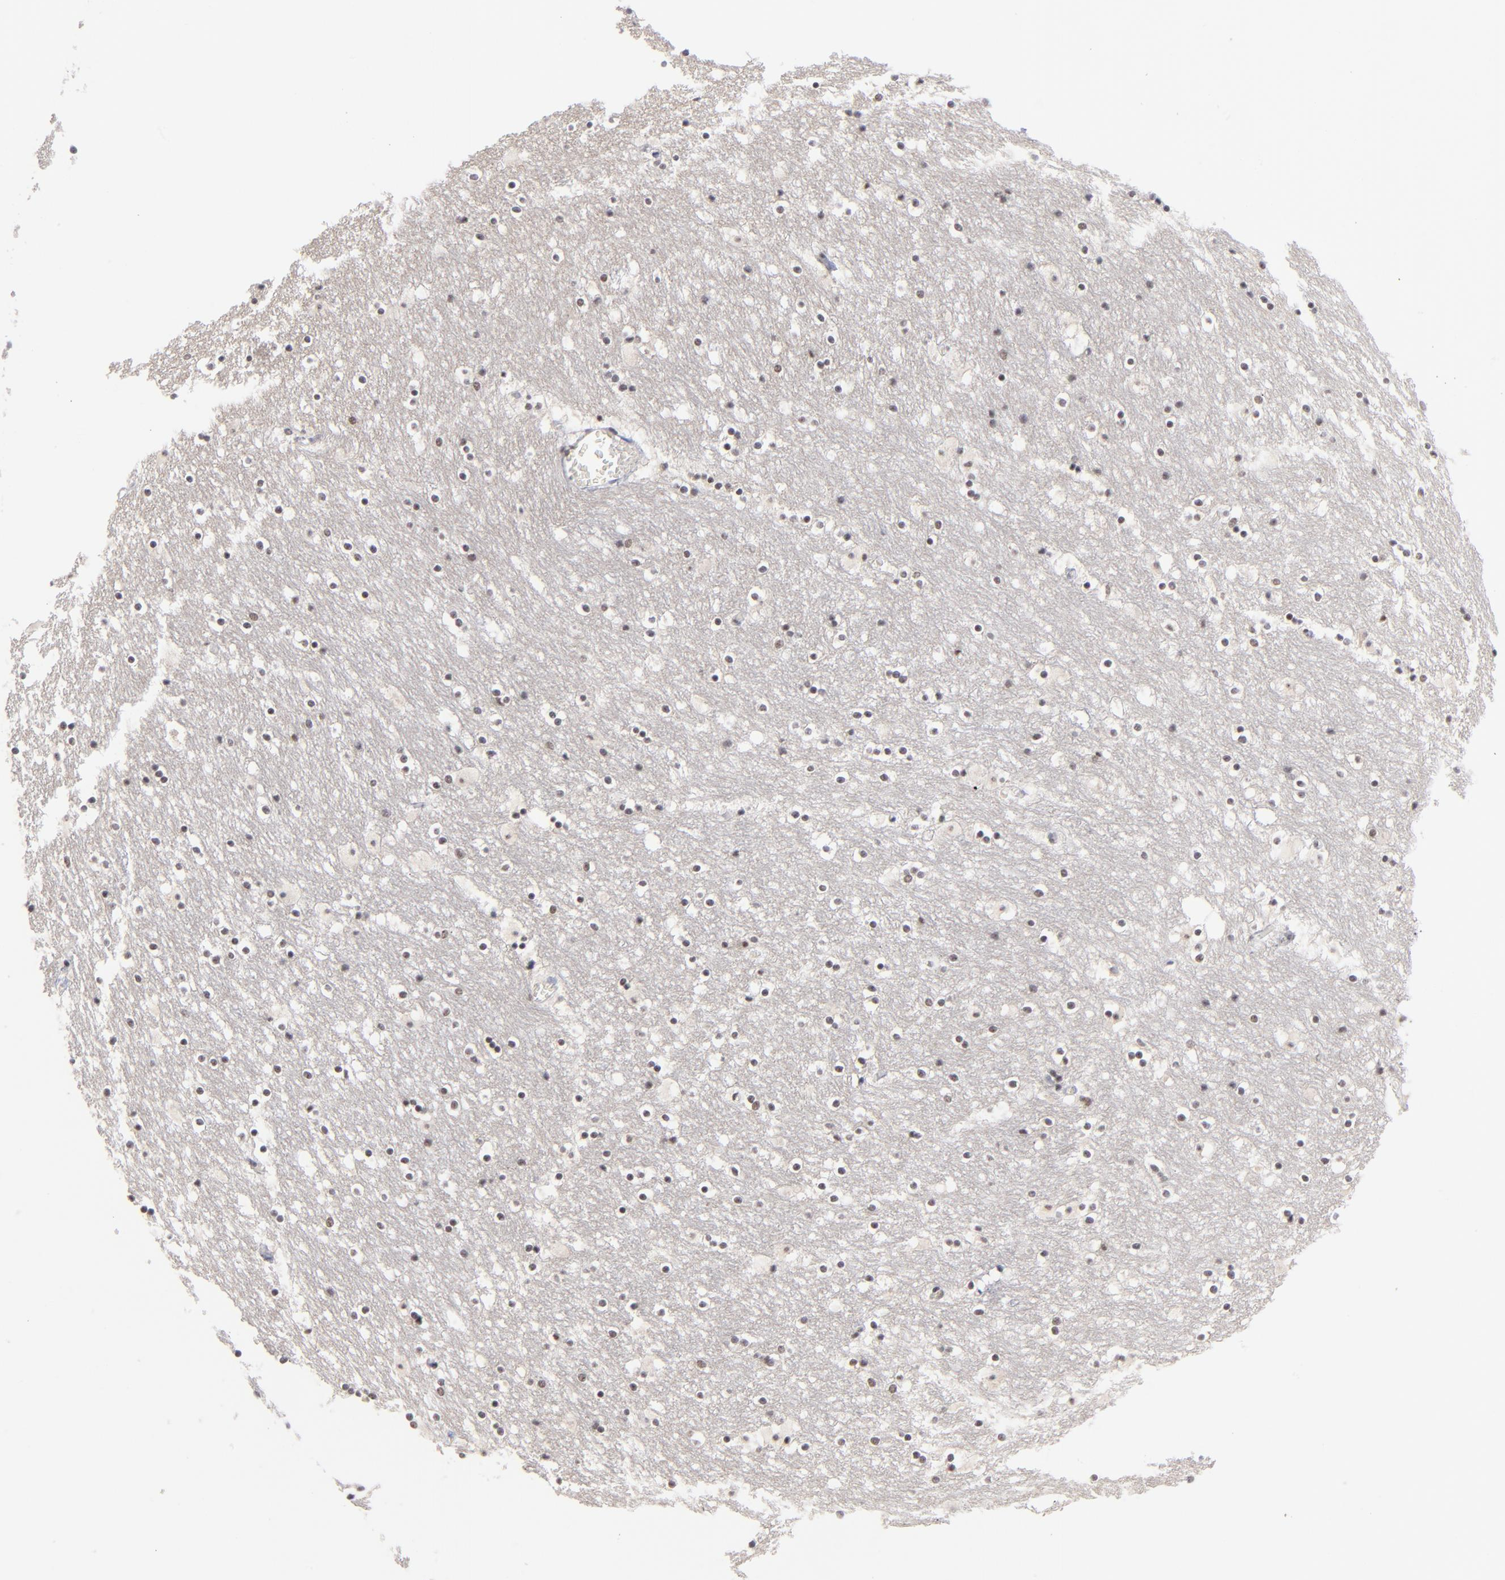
{"staining": {"intensity": "weak", "quantity": "25%-75%", "location": "nuclear"}, "tissue": "caudate", "cell_type": "Glial cells", "image_type": "normal", "snomed": [{"axis": "morphology", "description": "Normal tissue, NOS"}, {"axis": "topography", "description": "Lateral ventricle wall"}], "caption": "An image of caudate stained for a protein shows weak nuclear brown staining in glial cells. (Stains: DAB in brown, nuclei in blue, Microscopy: brightfield microscopy at high magnification).", "gene": "ZNF143", "patient": {"sex": "male", "age": 45}}